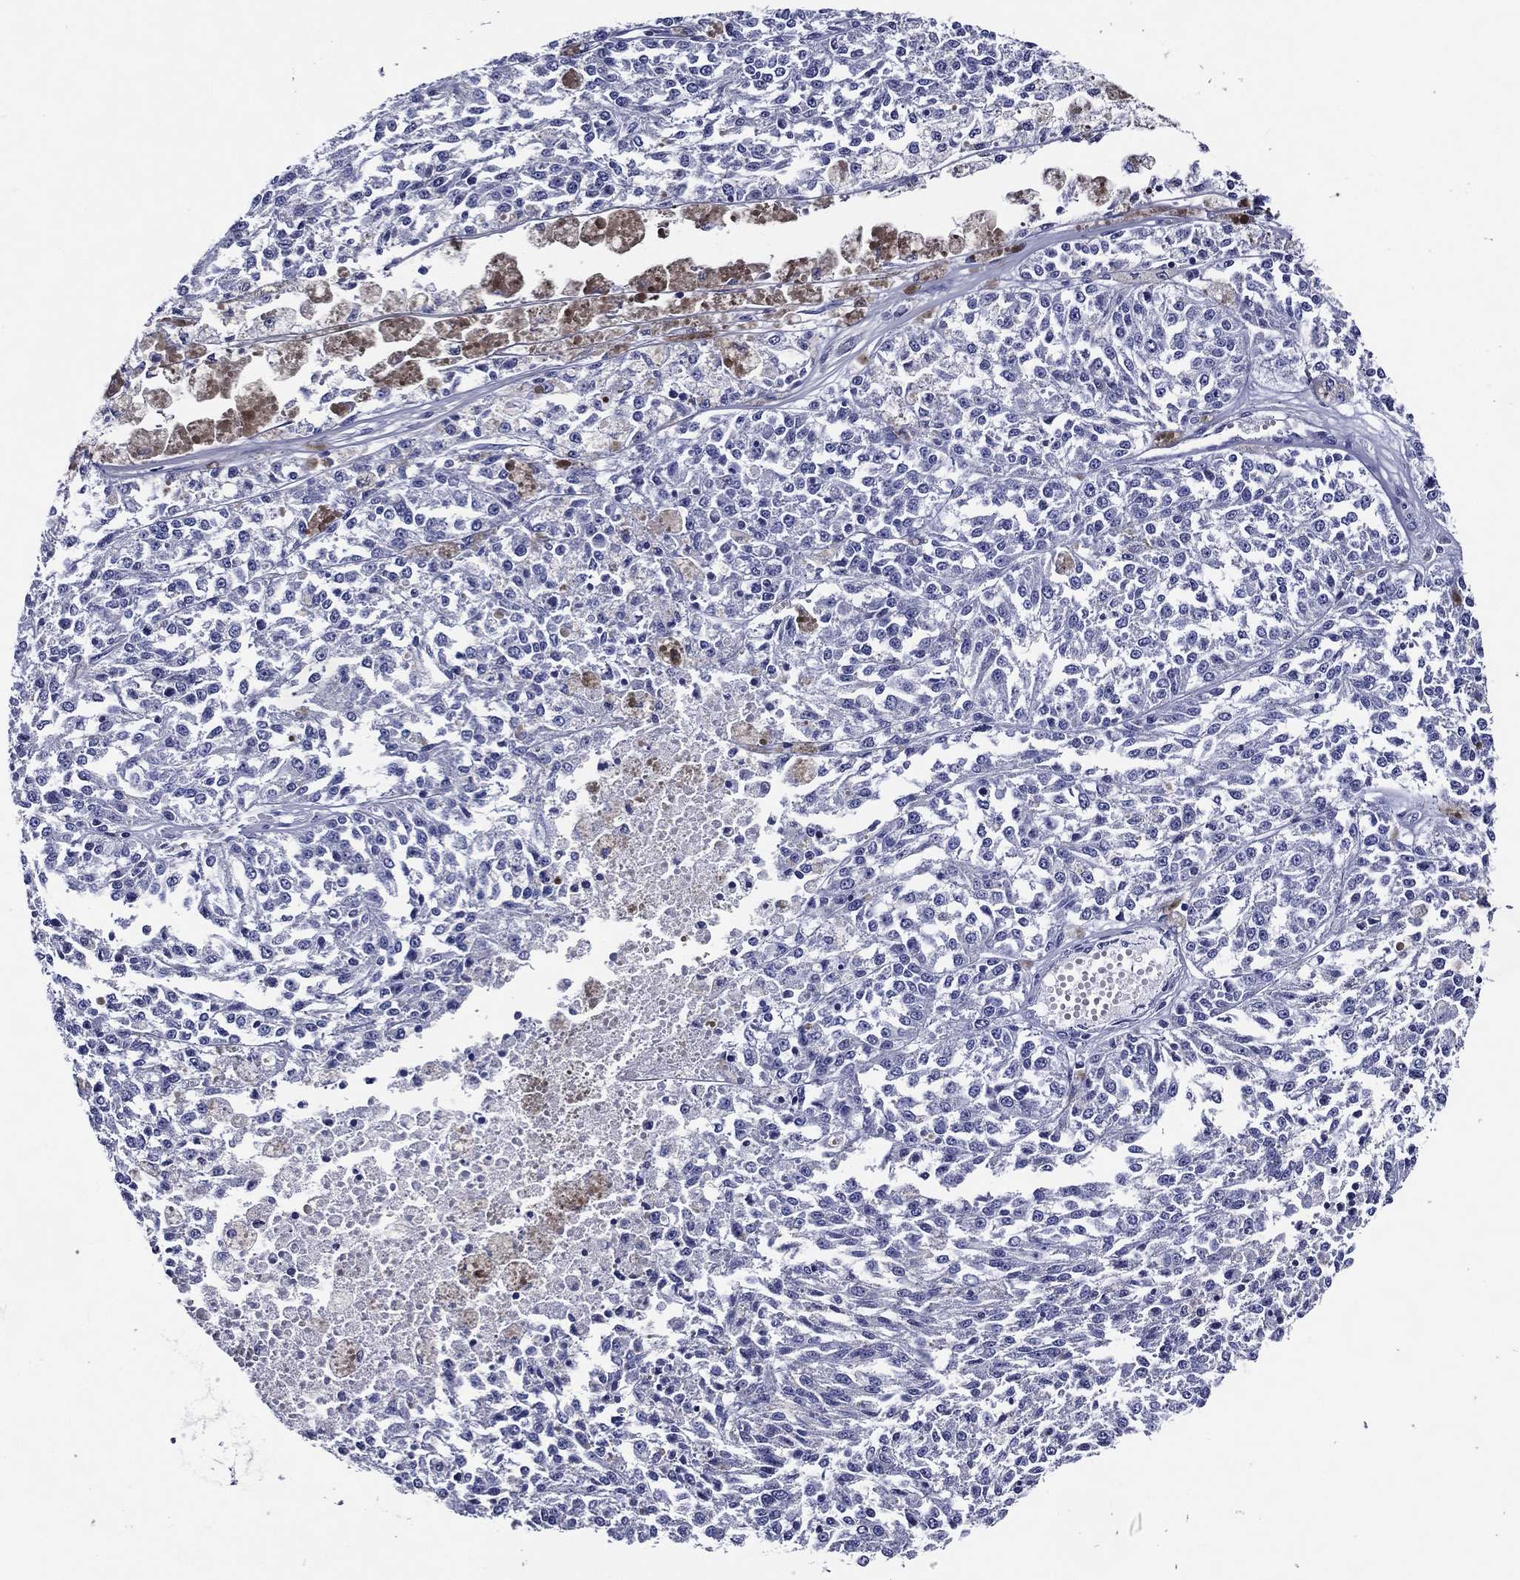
{"staining": {"intensity": "negative", "quantity": "none", "location": "none"}, "tissue": "melanoma", "cell_type": "Tumor cells", "image_type": "cancer", "snomed": [{"axis": "morphology", "description": "Malignant melanoma, Metastatic site"}, {"axis": "topography", "description": "Lymph node"}], "caption": "Immunohistochemistry of human melanoma shows no expression in tumor cells.", "gene": "ACE2", "patient": {"sex": "female", "age": 64}}